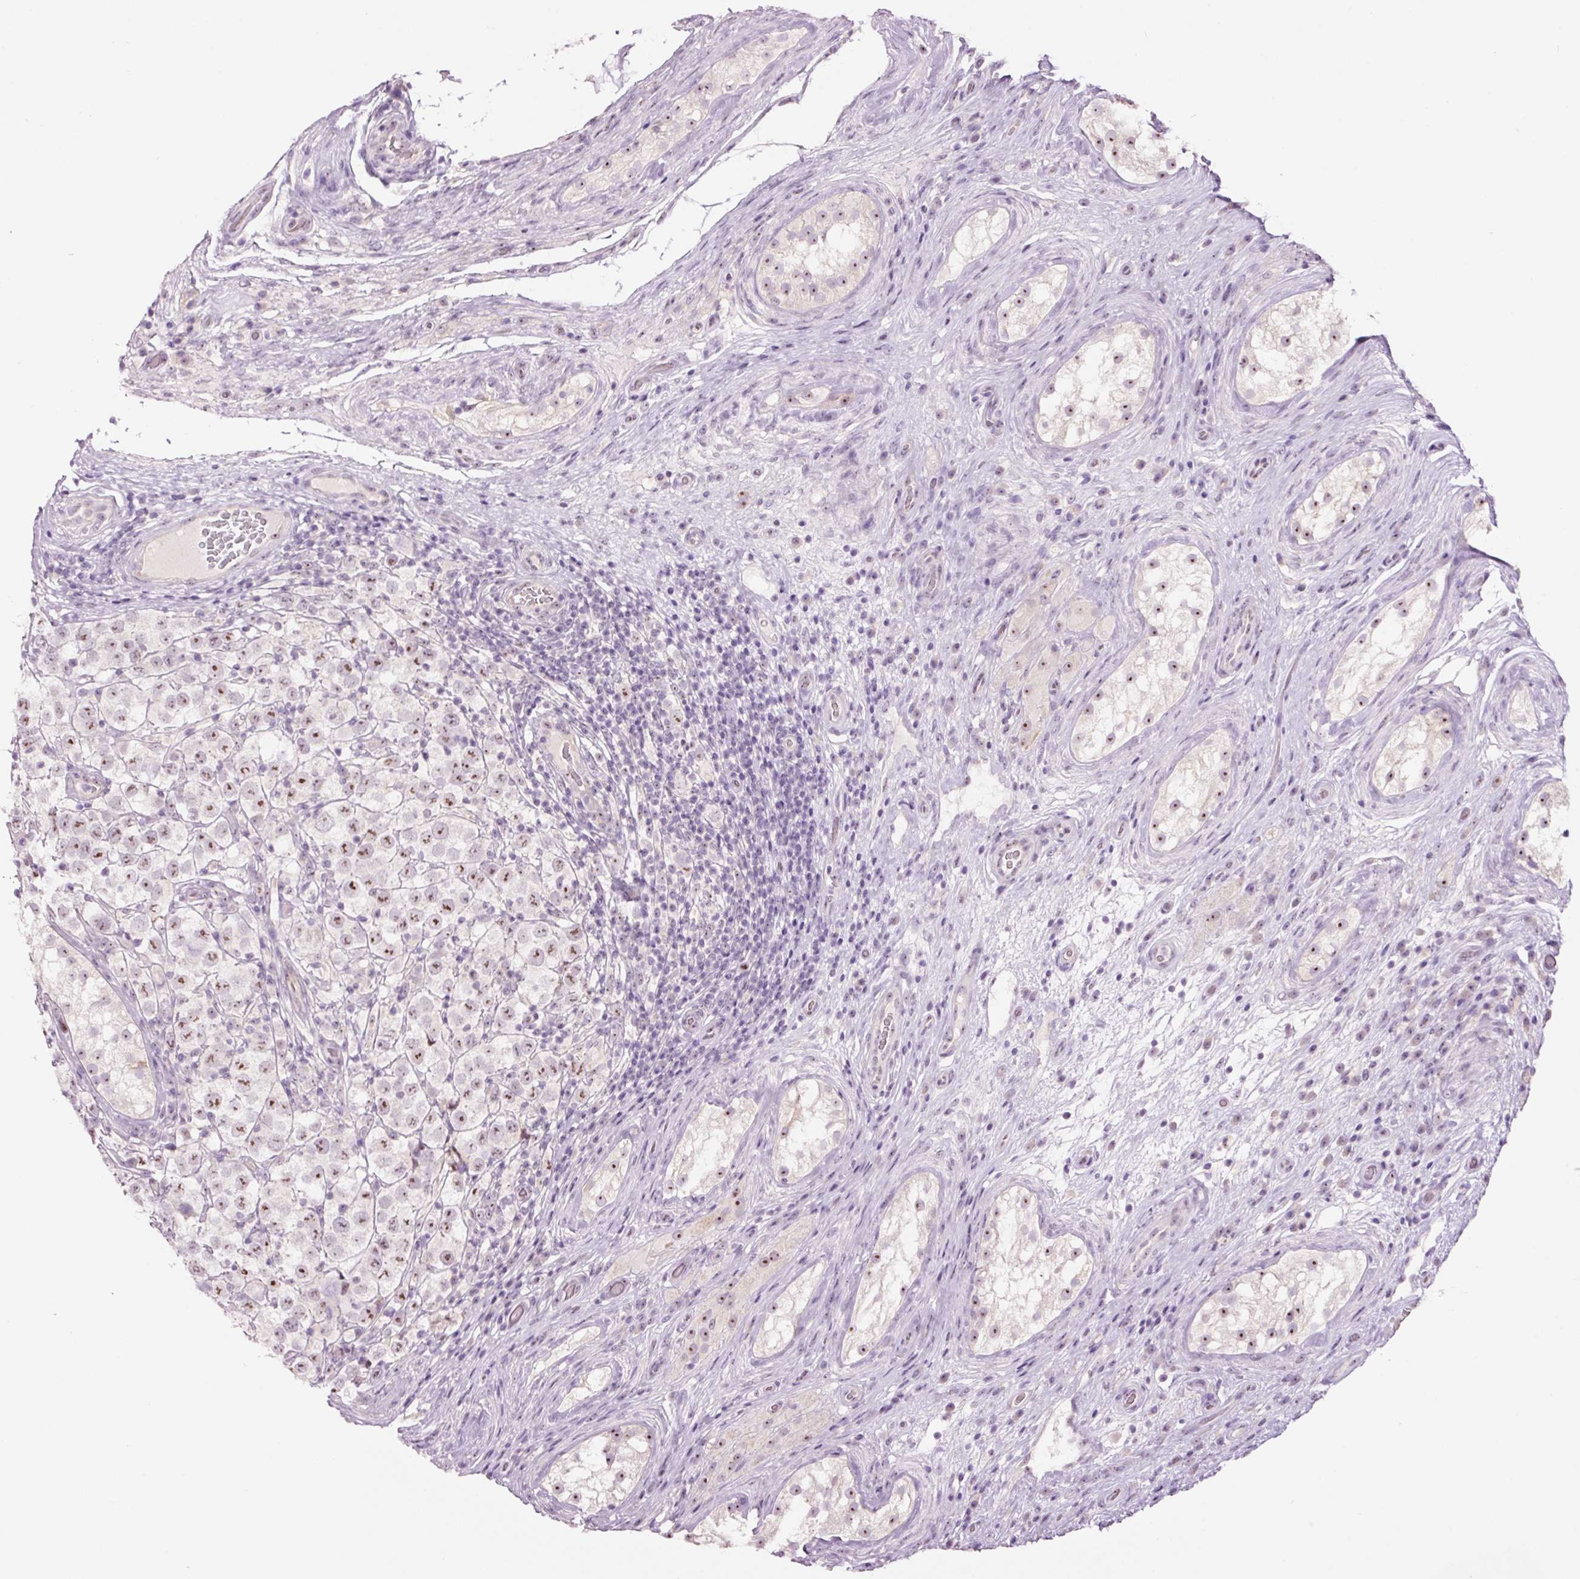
{"staining": {"intensity": "moderate", "quantity": ">75%", "location": "nuclear"}, "tissue": "testis cancer", "cell_type": "Tumor cells", "image_type": "cancer", "snomed": [{"axis": "morphology", "description": "Seminoma, NOS"}, {"axis": "morphology", "description": "Carcinoma, Embryonal, NOS"}, {"axis": "topography", "description": "Testis"}], "caption": "Immunohistochemistry image of human testis cancer (embryonal carcinoma) stained for a protein (brown), which exhibits medium levels of moderate nuclear positivity in approximately >75% of tumor cells.", "gene": "GCG", "patient": {"sex": "male", "age": 41}}